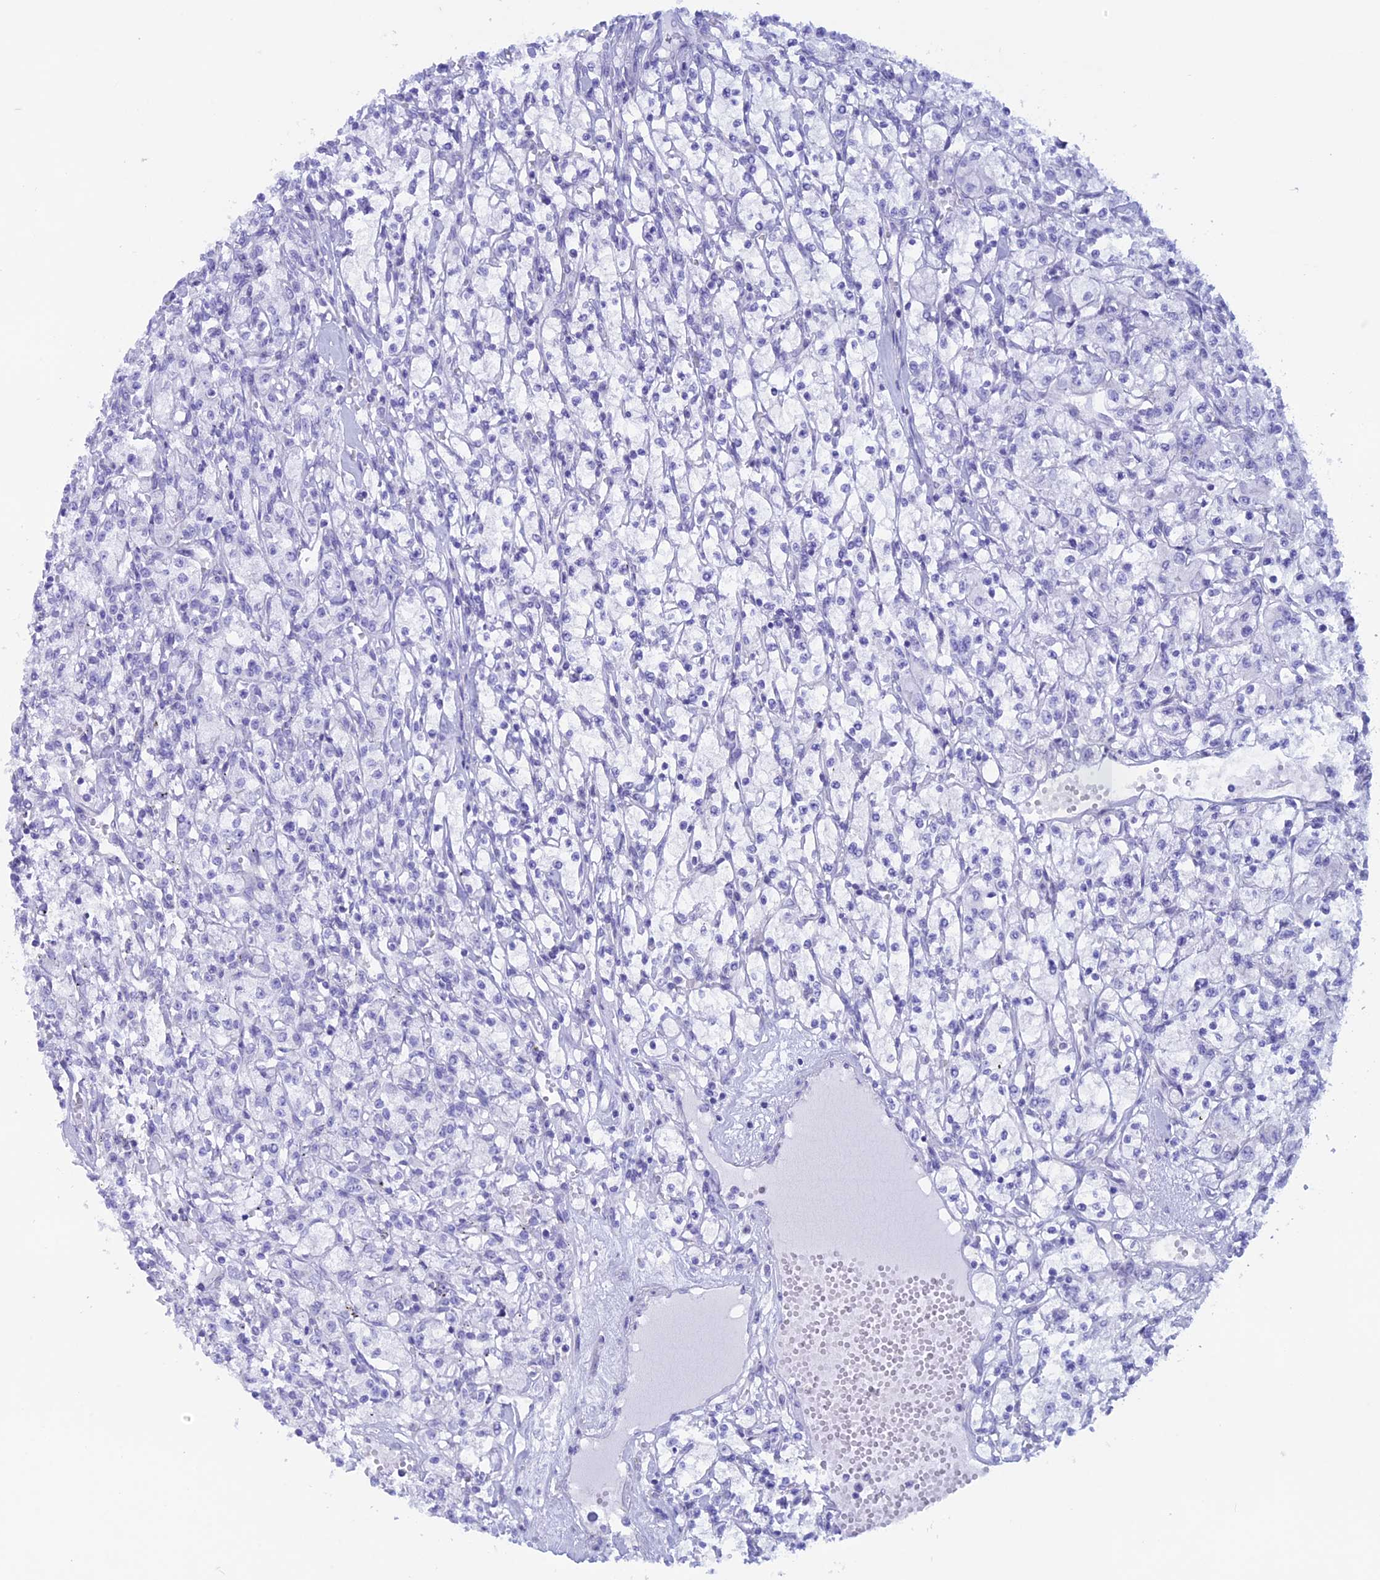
{"staining": {"intensity": "negative", "quantity": "none", "location": "none"}, "tissue": "renal cancer", "cell_type": "Tumor cells", "image_type": "cancer", "snomed": [{"axis": "morphology", "description": "Adenocarcinoma, NOS"}, {"axis": "topography", "description": "Kidney"}], "caption": "This photomicrograph is of renal adenocarcinoma stained with immunohistochemistry to label a protein in brown with the nuclei are counter-stained blue. There is no expression in tumor cells. (Stains: DAB (3,3'-diaminobenzidine) immunohistochemistry (IHC) with hematoxylin counter stain, Microscopy: brightfield microscopy at high magnification).", "gene": "RP1", "patient": {"sex": "female", "age": 59}}